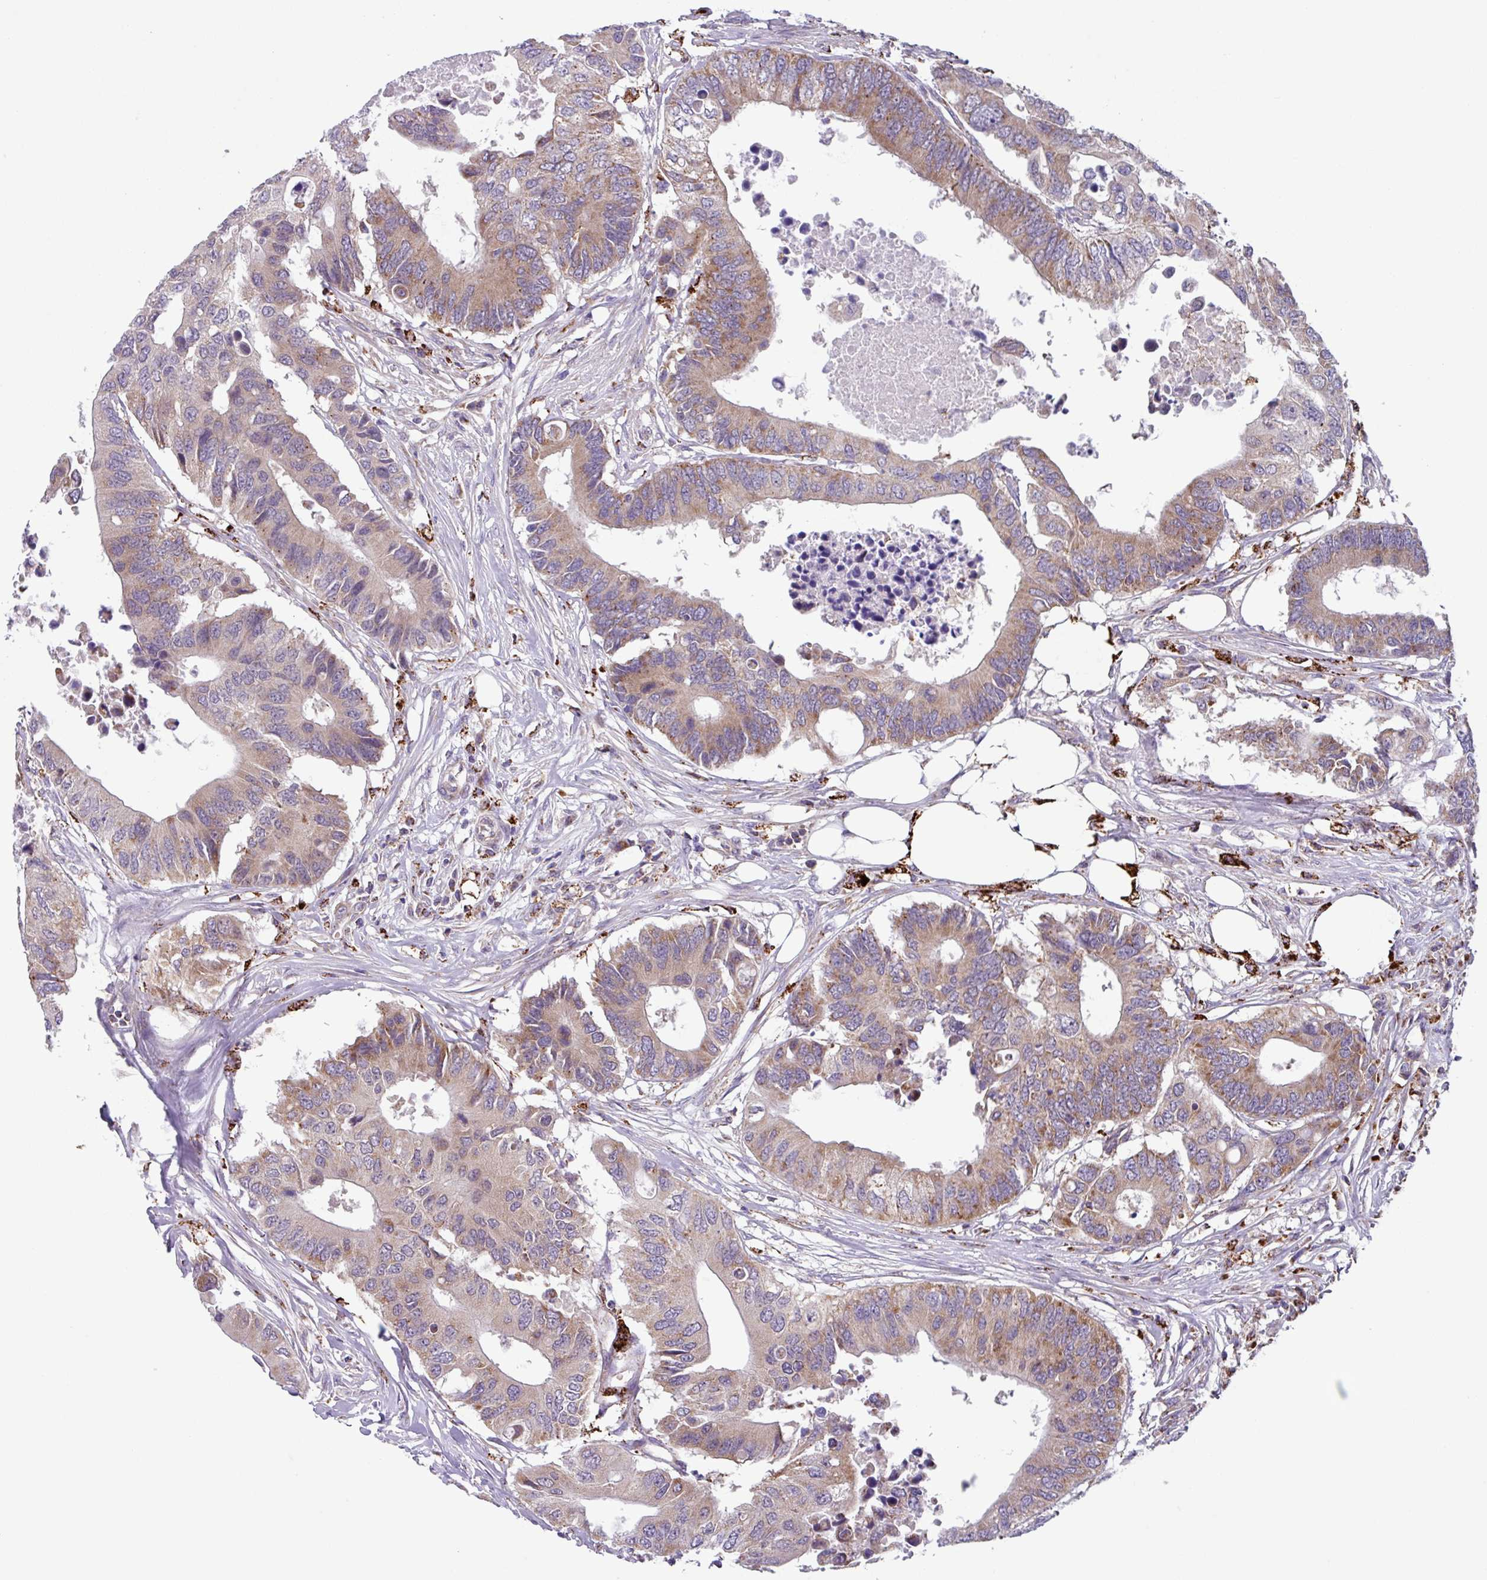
{"staining": {"intensity": "moderate", "quantity": "25%-75%", "location": "cytoplasmic/membranous"}, "tissue": "colorectal cancer", "cell_type": "Tumor cells", "image_type": "cancer", "snomed": [{"axis": "morphology", "description": "Adenocarcinoma, NOS"}, {"axis": "topography", "description": "Colon"}], "caption": "Colorectal cancer (adenocarcinoma) stained with a protein marker exhibits moderate staining in tumor cells.", "gene": "AKIRIN1", "patient": {"sex": "male", "age": 71}}